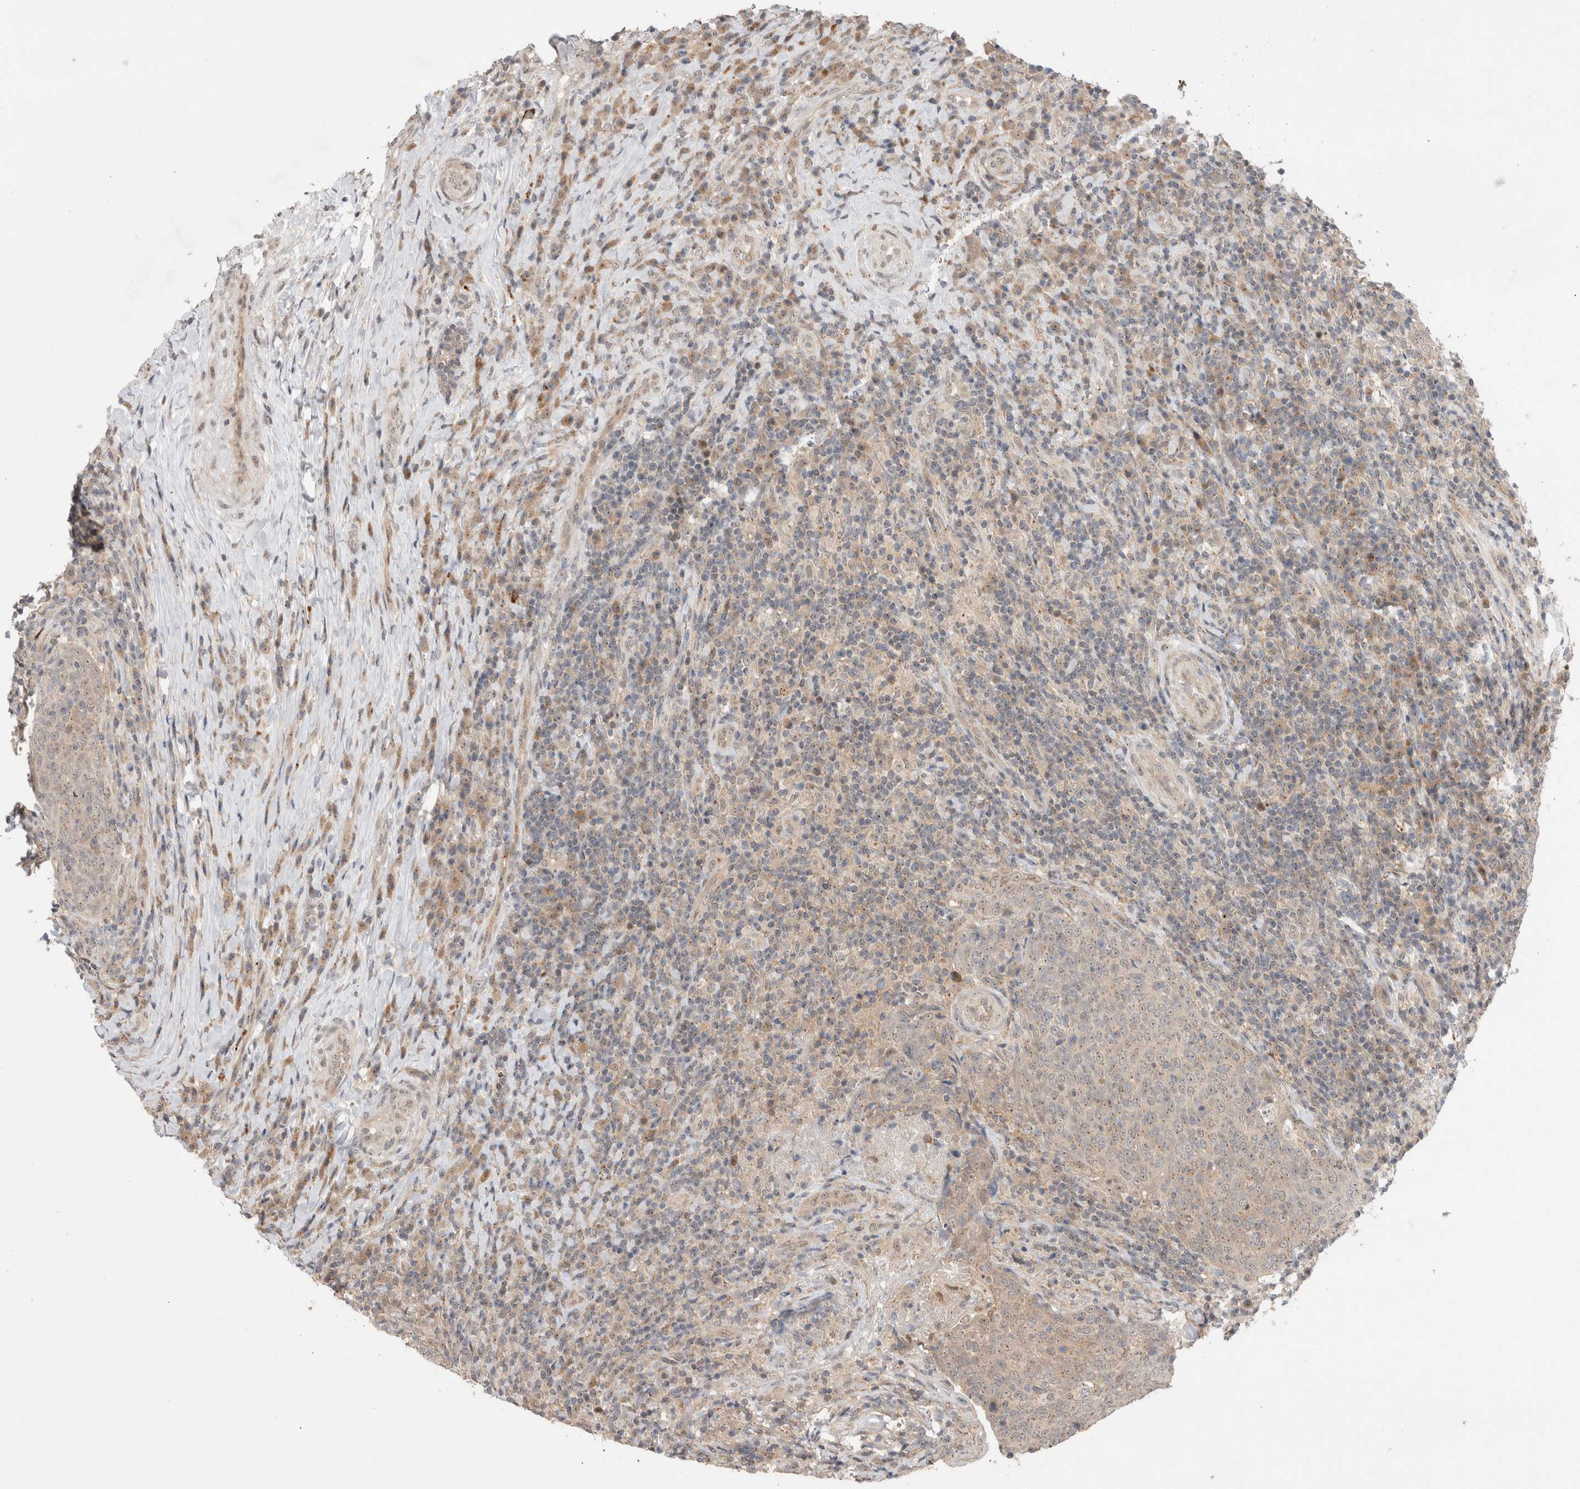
{"staining": {"intensity": "weak", "quantity": "<25%", "location": "cytoplasmic/membranous,nuclear"}, "tissue": "head and neck cancer", "cell_type": "Tumor cells", "image_type": "cancer", "snomed": [{"axis": "morphology", "description": "Squamous cell carcinoma, NOS"}, {"axis": "morphology", "description": "Squamous cell carcinoma, metastatic, NOS"}, {"axis": "topography", "description": "Lymph node"}, {"axis": "topography", "description": "Head-Neck"}], "caption": "High power microscopy image of an immunohistochemistry (IHC) micrograph of metastatic squamous cell carcinoma (head and neck), revealing no significant expression in tumor cells.", "gene": "SLC29A1", "patient": {"sex": "male", "age": 62}}